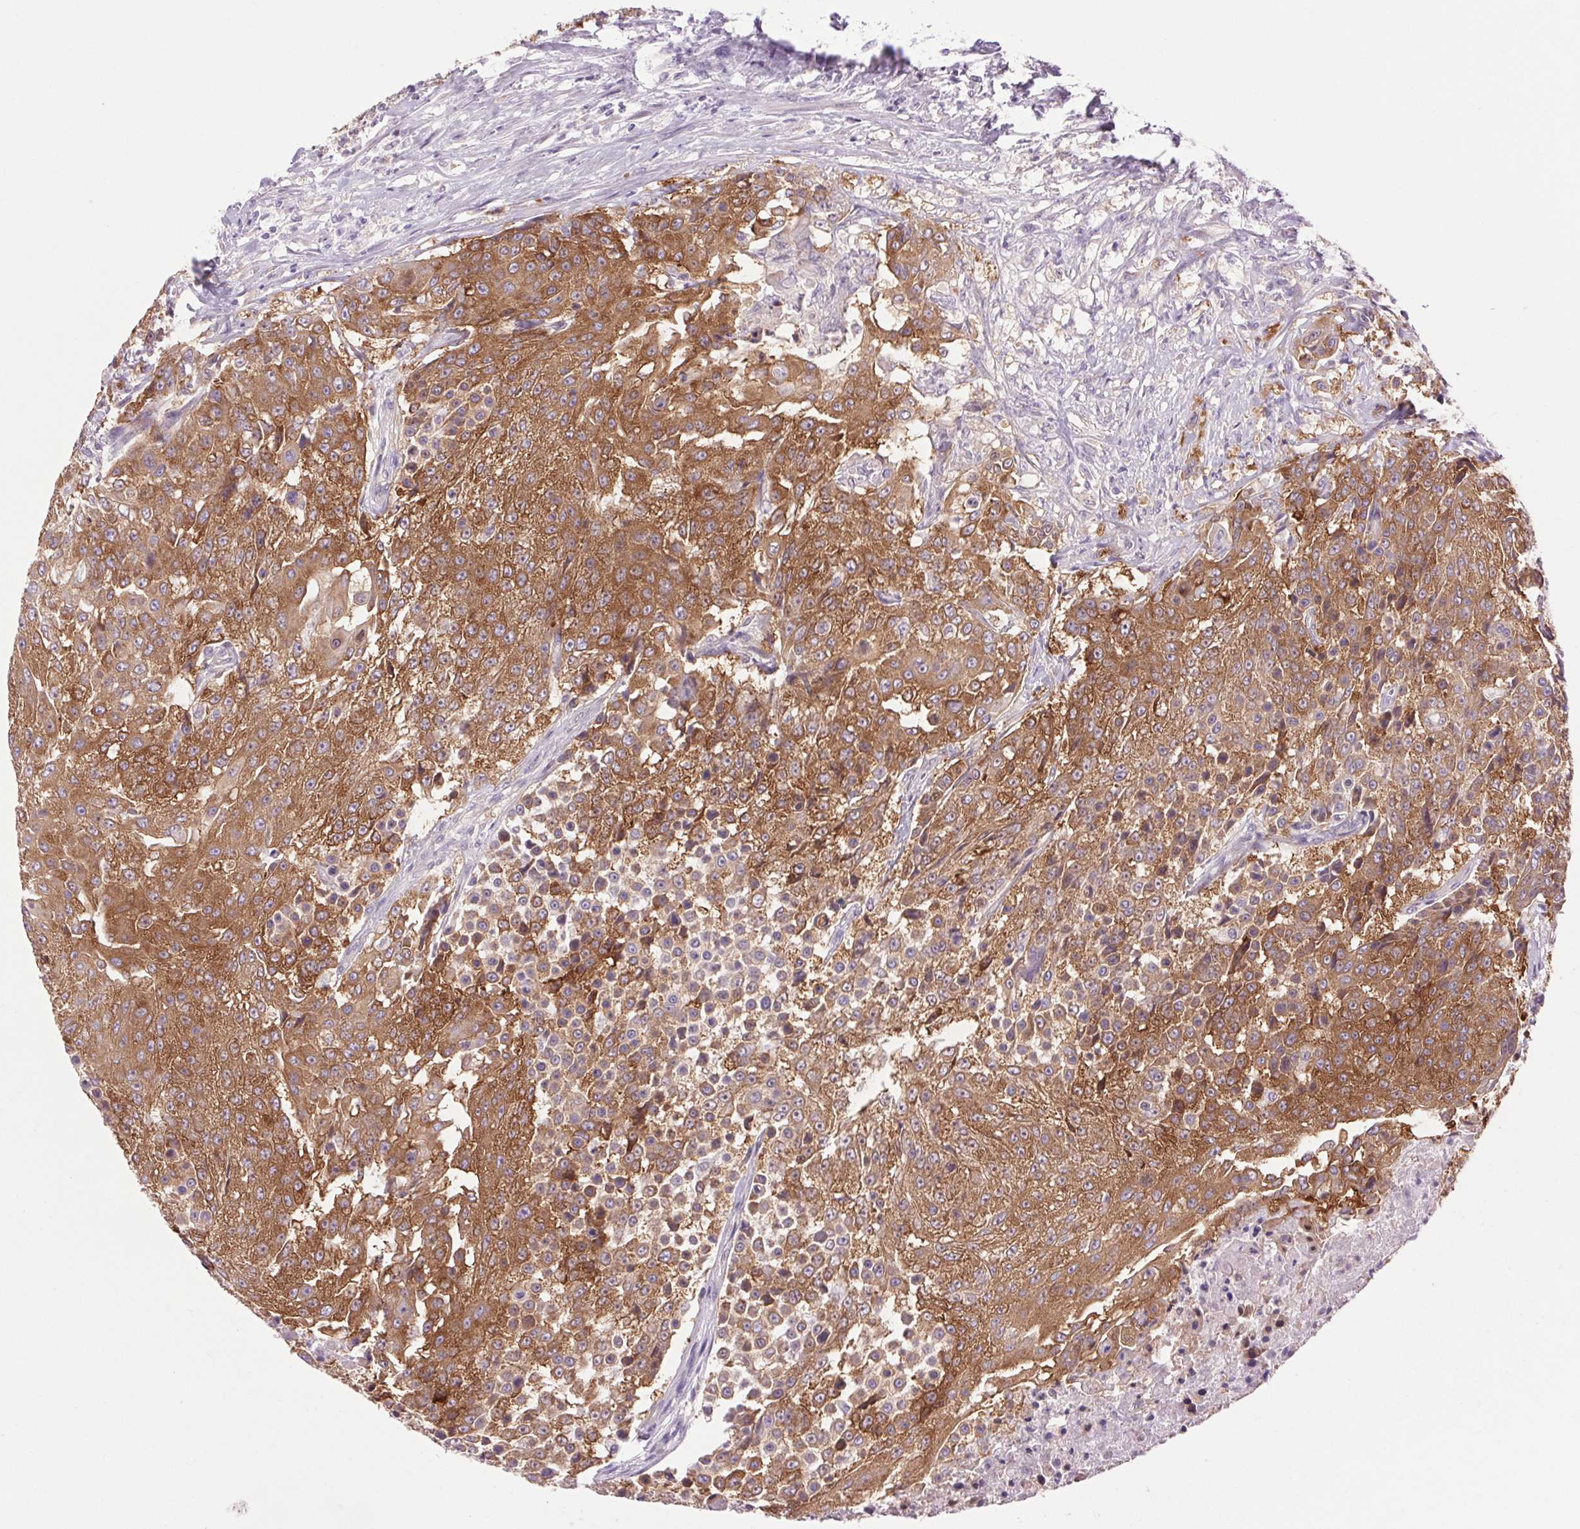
{"staining": {"intensity": "moderate", "quantity": ">75%", "location": "cytoplasmic/membranous"}, "tissue": "urothelial cancer", "cell_type": "Tumor cells", "image_type": "cancer", "snomed": [{"axis": "morphology", "description": "Urothelial carcinoma, High grade"}, {"axis": "topography", "description": "Urinary bladder"}], "caption": "Tumor cells demonstrate medium levels of moderate cytoplasmic/membranous positivity in about >75% of cells in human urothelial cancer. The protein of interest is shown in brown color, while the nuclei are stained blue.", "gene": "SOWAHC", "patient": {"sex": "female", "age": 63}}